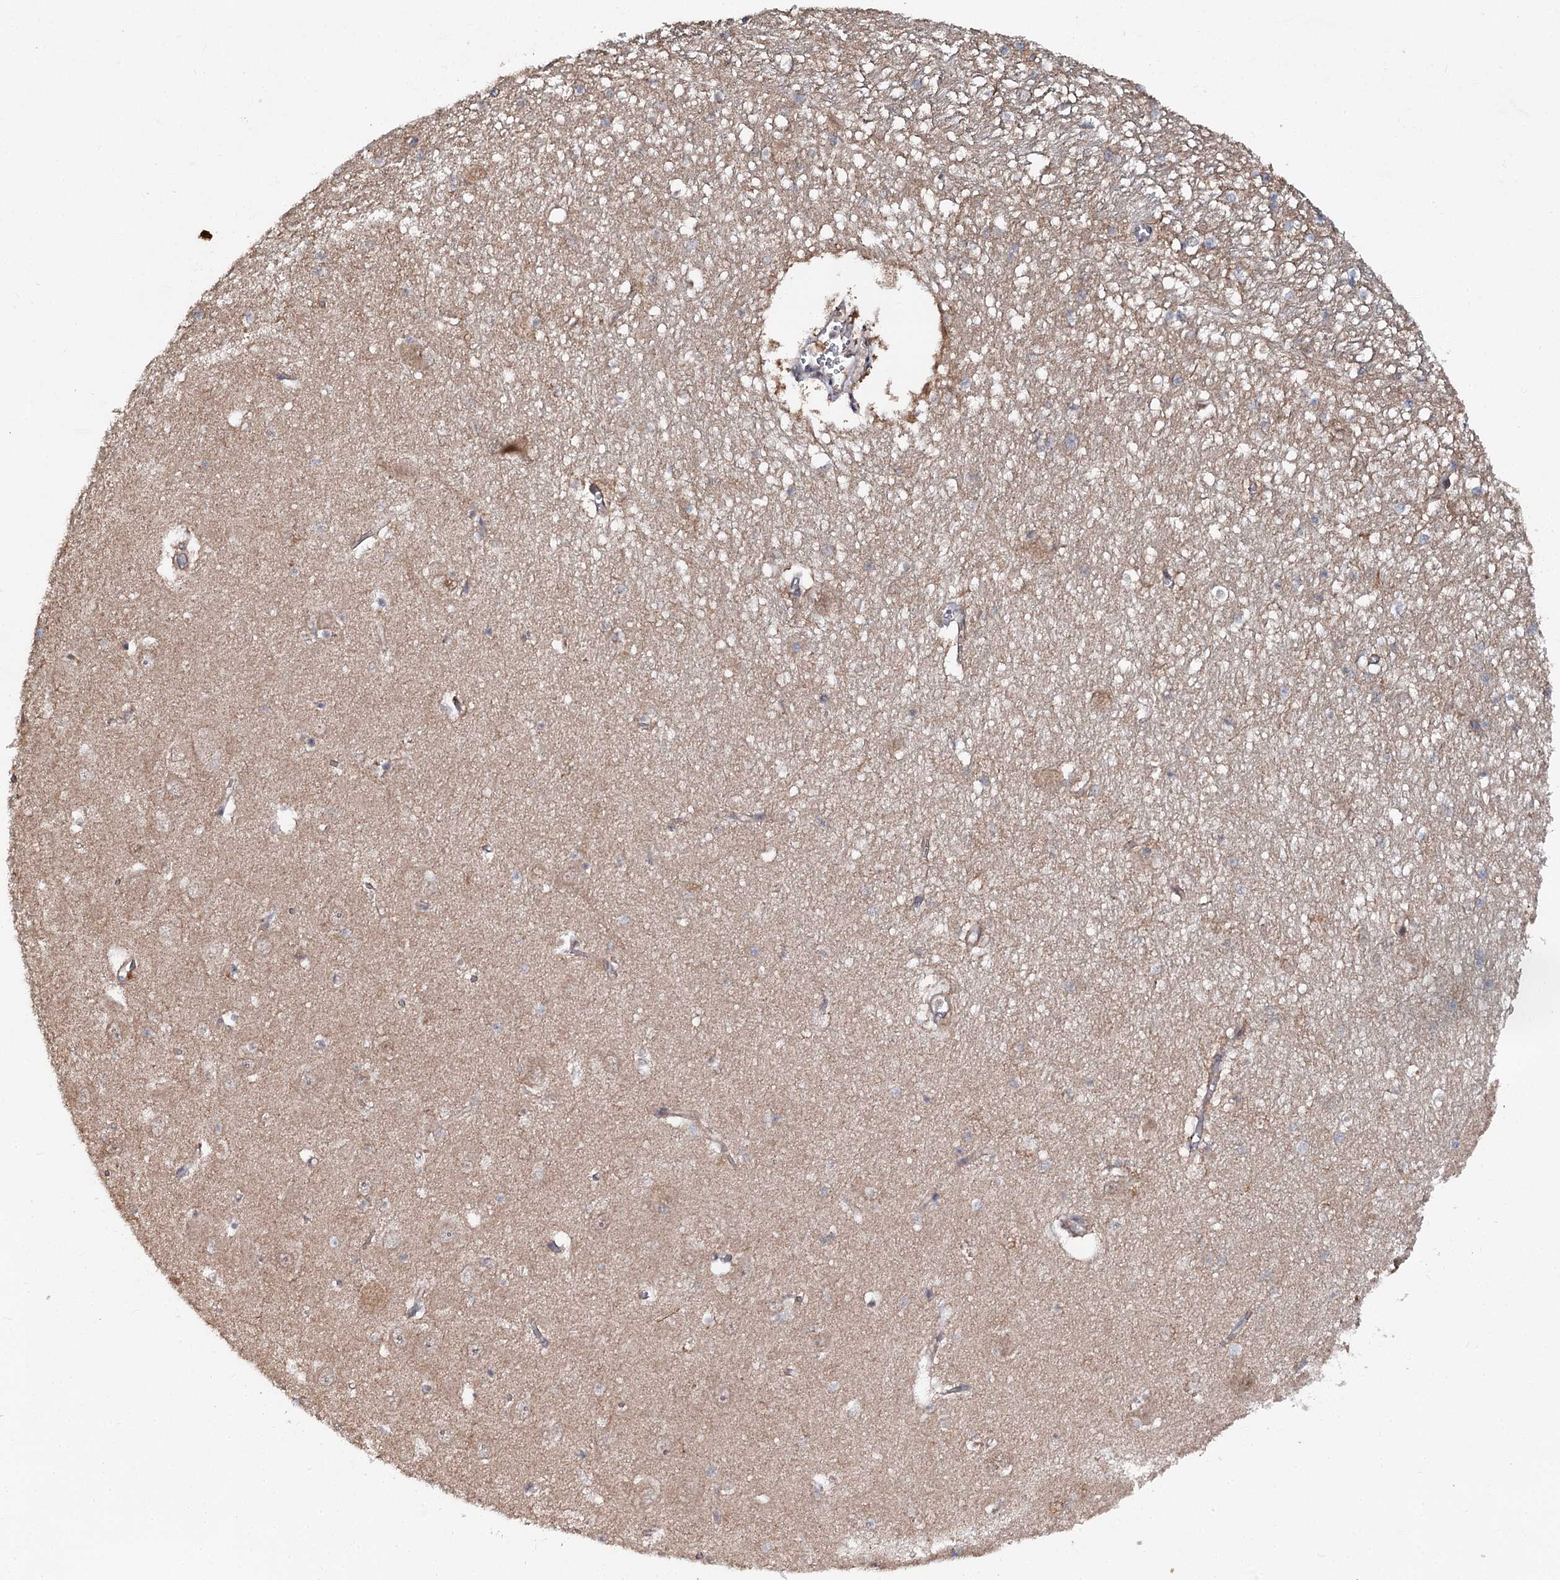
{"staining": {"intensity": "weak", "quantity": "25%-75%", "location": "cytoplasmic/membranous"}, "tissue": "hippocampus", "cell_type": "Glial cells", "image_type": "normal", "snomed": [{"axis": "morphology", "description": "Normal tissue, NOS"}, {"axis": "topography", "description": "Hippocampus"}], "caption": "Immunohistochemical staining of unremarkable human hippocampus shows weak cytoplasmic/membranous protein positivity in about 25%-75% of glial cells. (Stains: DAB in brown, nuclei in blue, Microscopy: brightfield microscopy at high magnification).", "gene": "MSANTD2", "patient": {"sex": "male", "age": 70}}